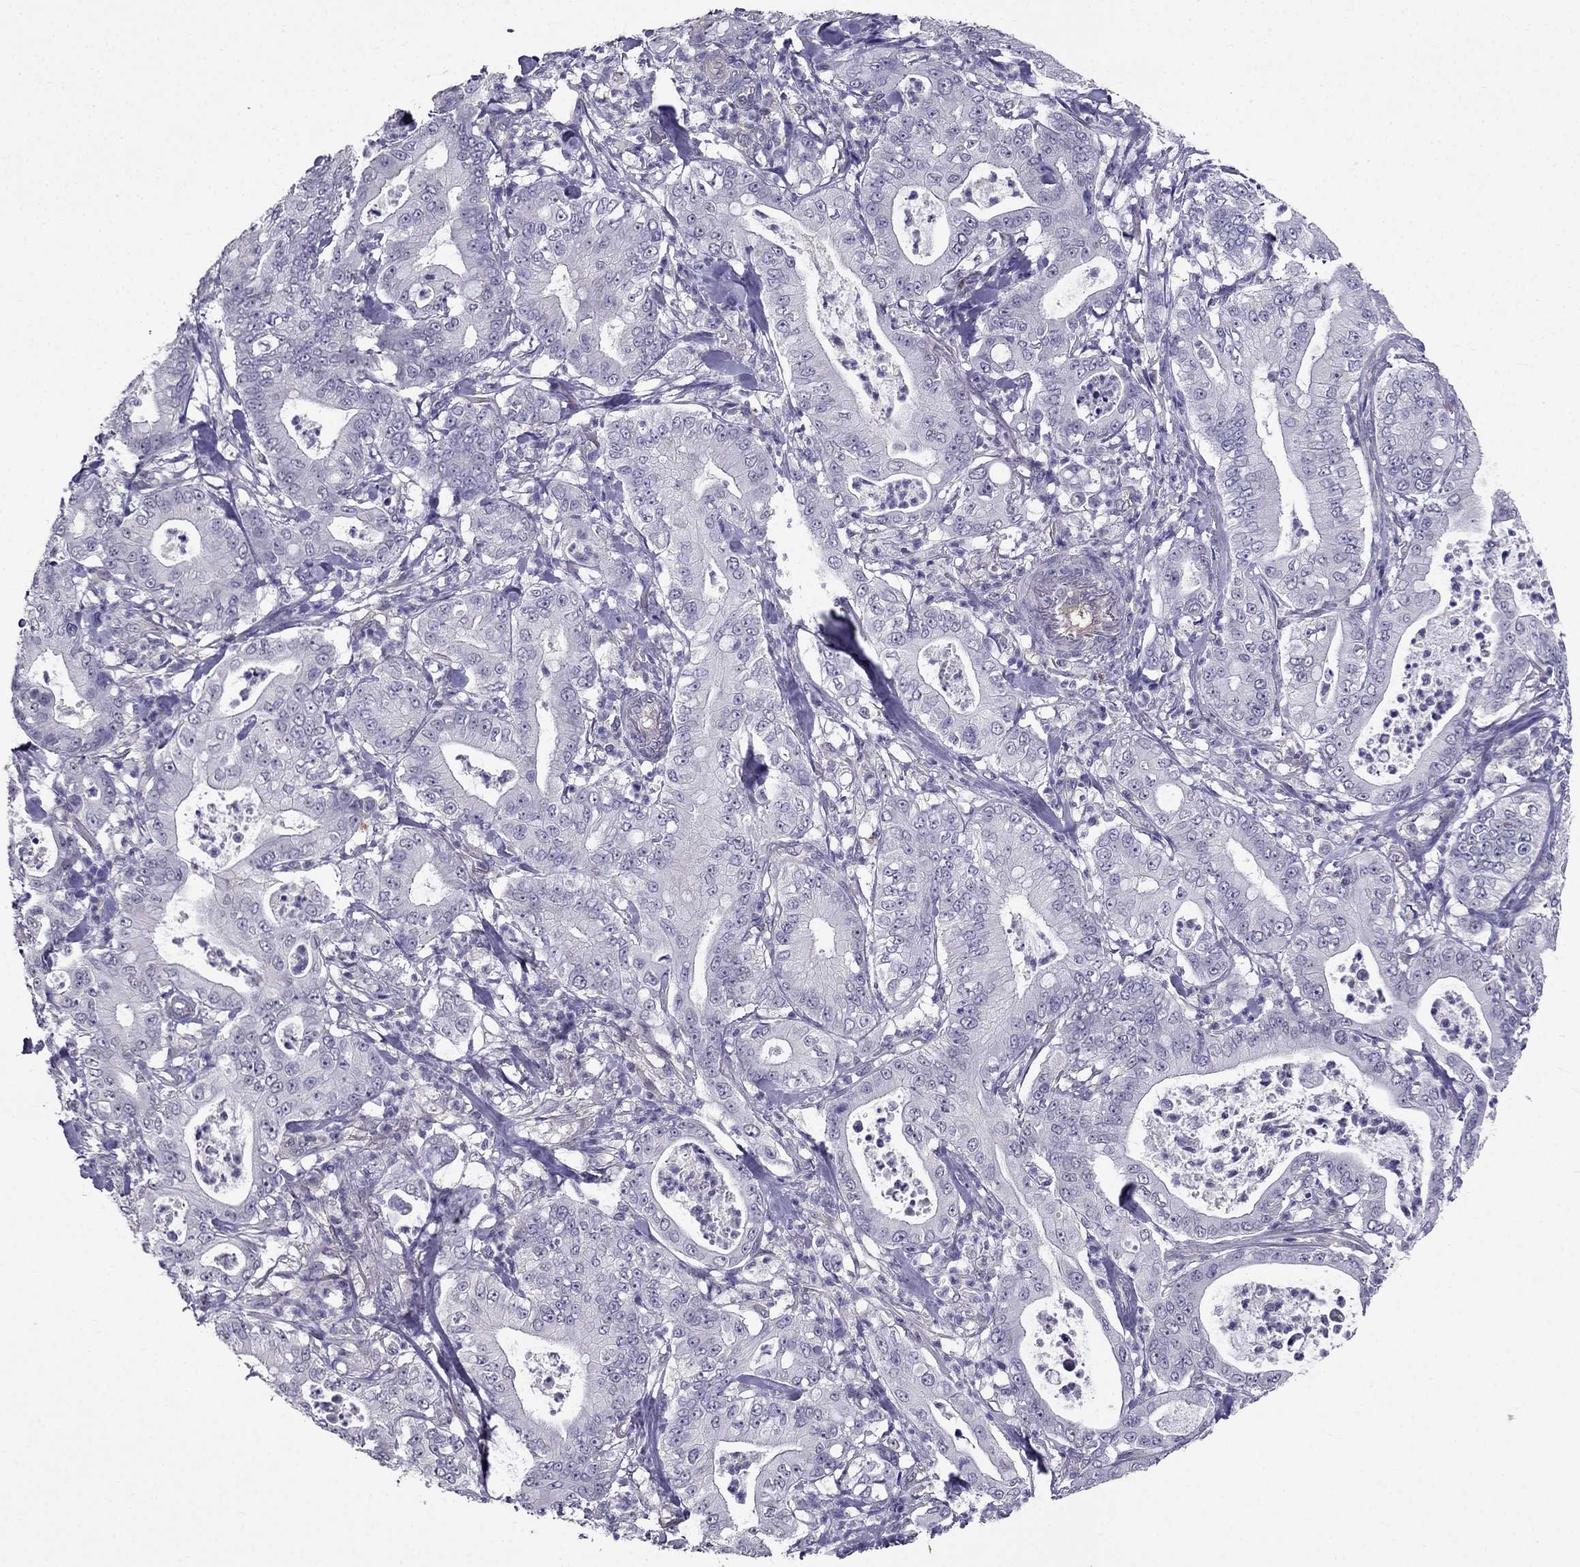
{"staining": {"intensity": "negative", "quantity": "none", "location": "none"}, "tissue": "pancreatic cancer", "cell_type": "Tumor cells", "image_type": "cancer", "snomed": [{"axis": "morphology", "description": "Adenocarcinoma, NOS"}, {"axis": "topography", "description": "Pancreas"}], "caption": "High power microscopy photomicrograph of an immunohistochemistry image of pancreatic cancer (adenocarcinoma), revealing no significant positivity in tumor cells.", "gene": "AAK1", "patient": {"sex": "male", "age": 71}}